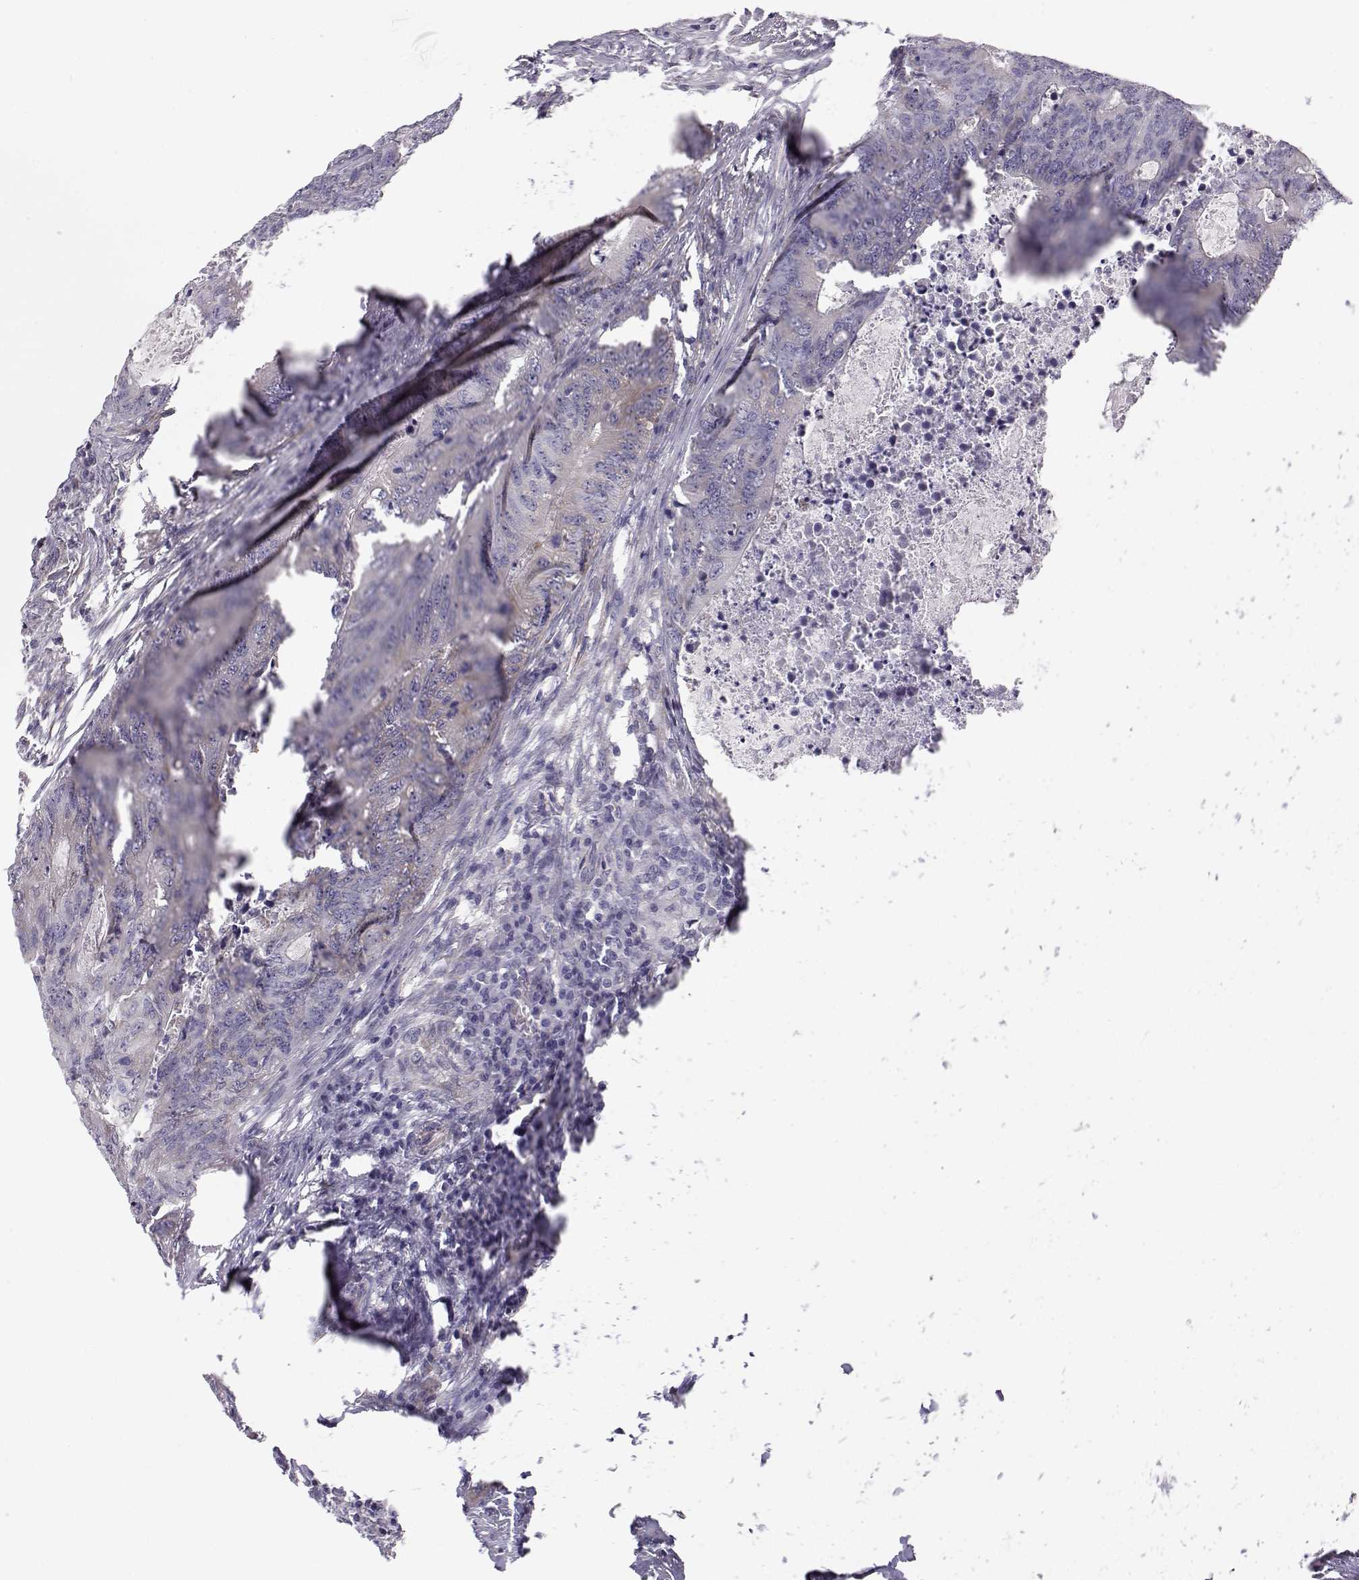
{"staining": {"intensity": "negative", "quantity": "none", "location": "none"}, "tissue": "colorectal cancer", "cell_type": "Tumor cells", "image_type": "cancer", "snomed": [{"axis": "morphology", "description": "Adenocarcinoma, NOS"}, {"axis": "topography", "description": "Colon"}], "caption": "Protein analysis of adenocarcinoma (colorectal) reveals no significant staining in tumor cells.", "gene": "KCNMB4", "patient": {"sex": "male", "age": 67}}